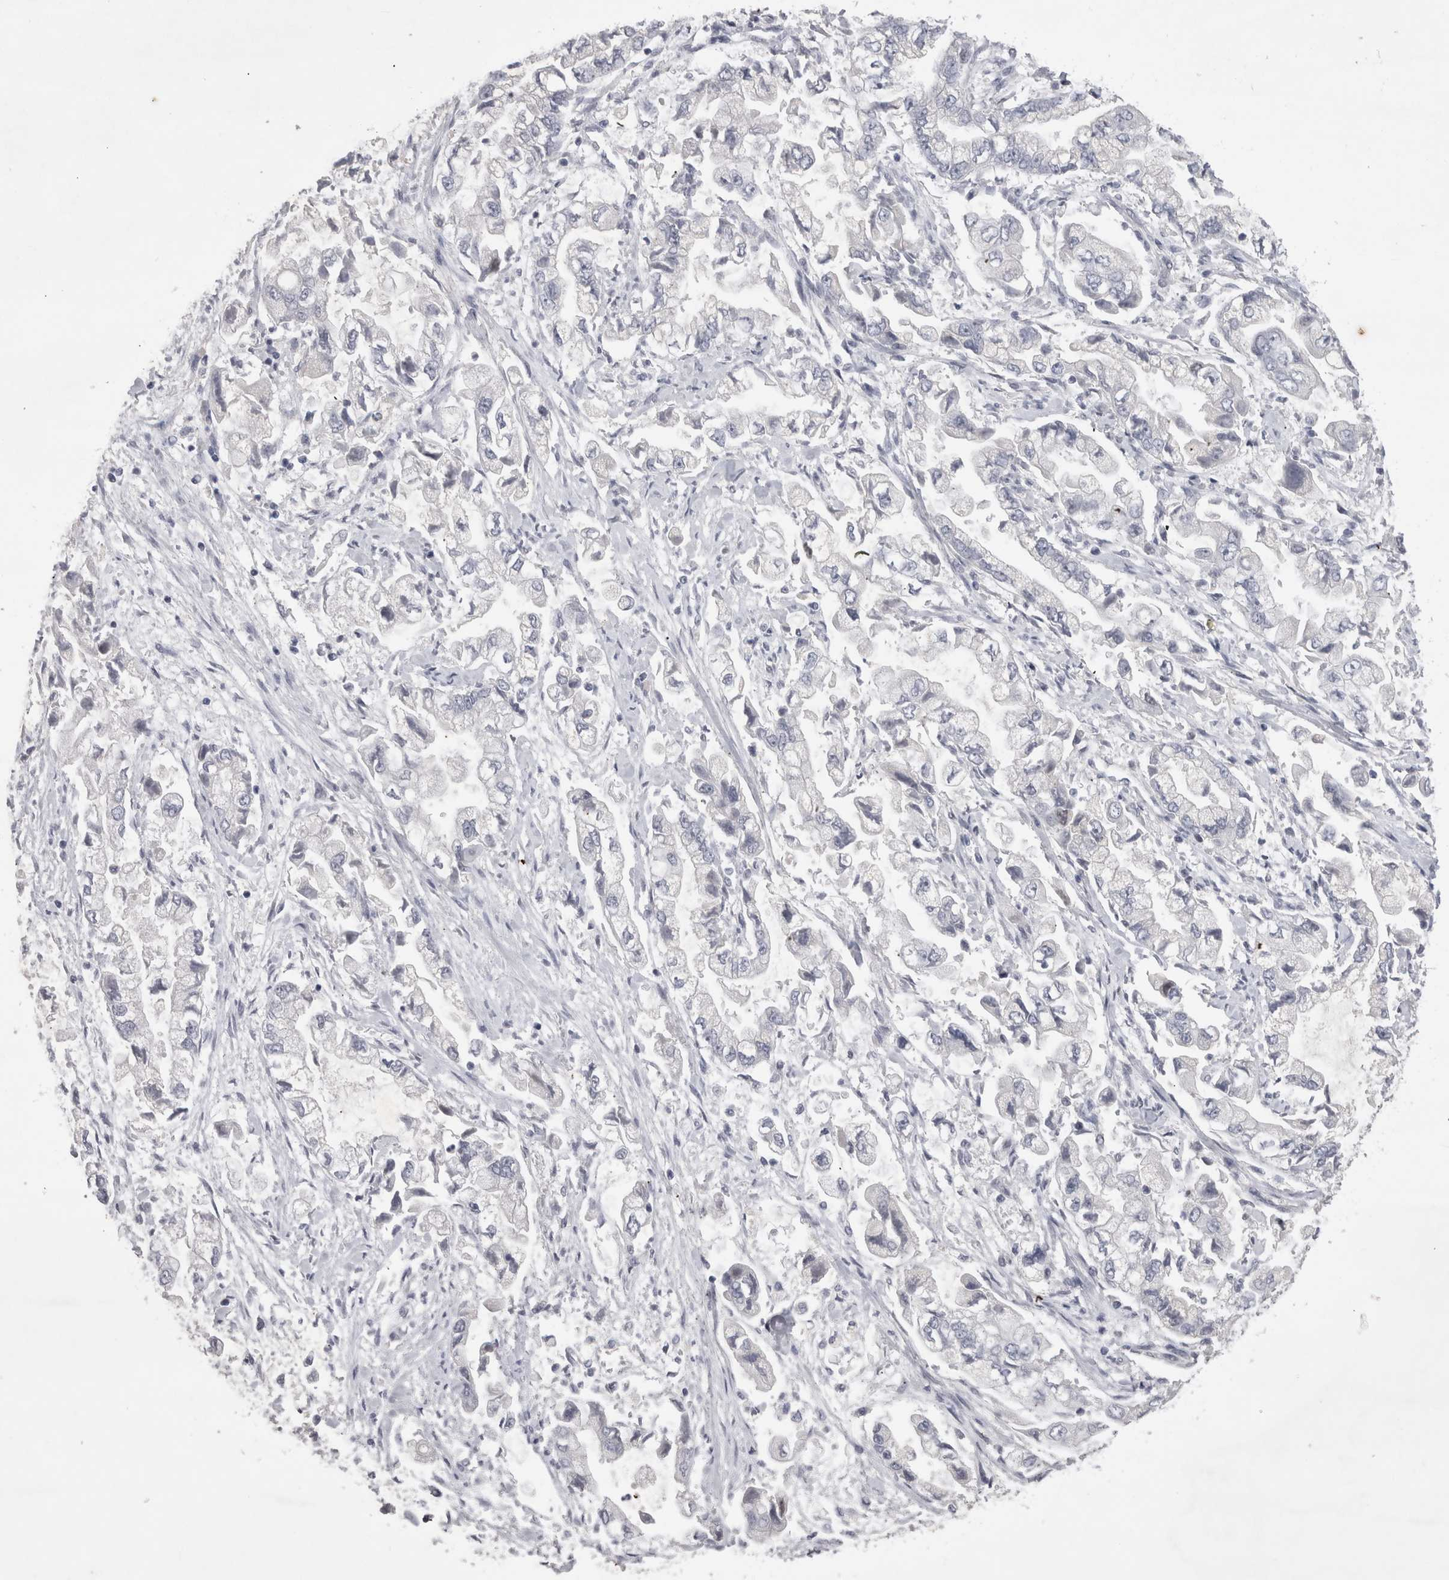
{"staining": {"intensity": "negative", "quantity": "none", "location": "none"}, "tissue": "stomach cancer", "cell_type": "Tumor cells", "image_type": "cancer", "snomed": [{"axis": "morphology", "description": "Normal tissue, NOS"}, {"axis": "morphology", "description": "Adenocarcinoma, NOS"}, {"axis": "topography", "description": "Stomach"}], "caption": "Immunohistochemical staining of human stomach adenocarcinoma exhibits no significant positivity in tumor cells.", "gene": "KIF18B", "patient": {"sex": "male", "age": 62}}